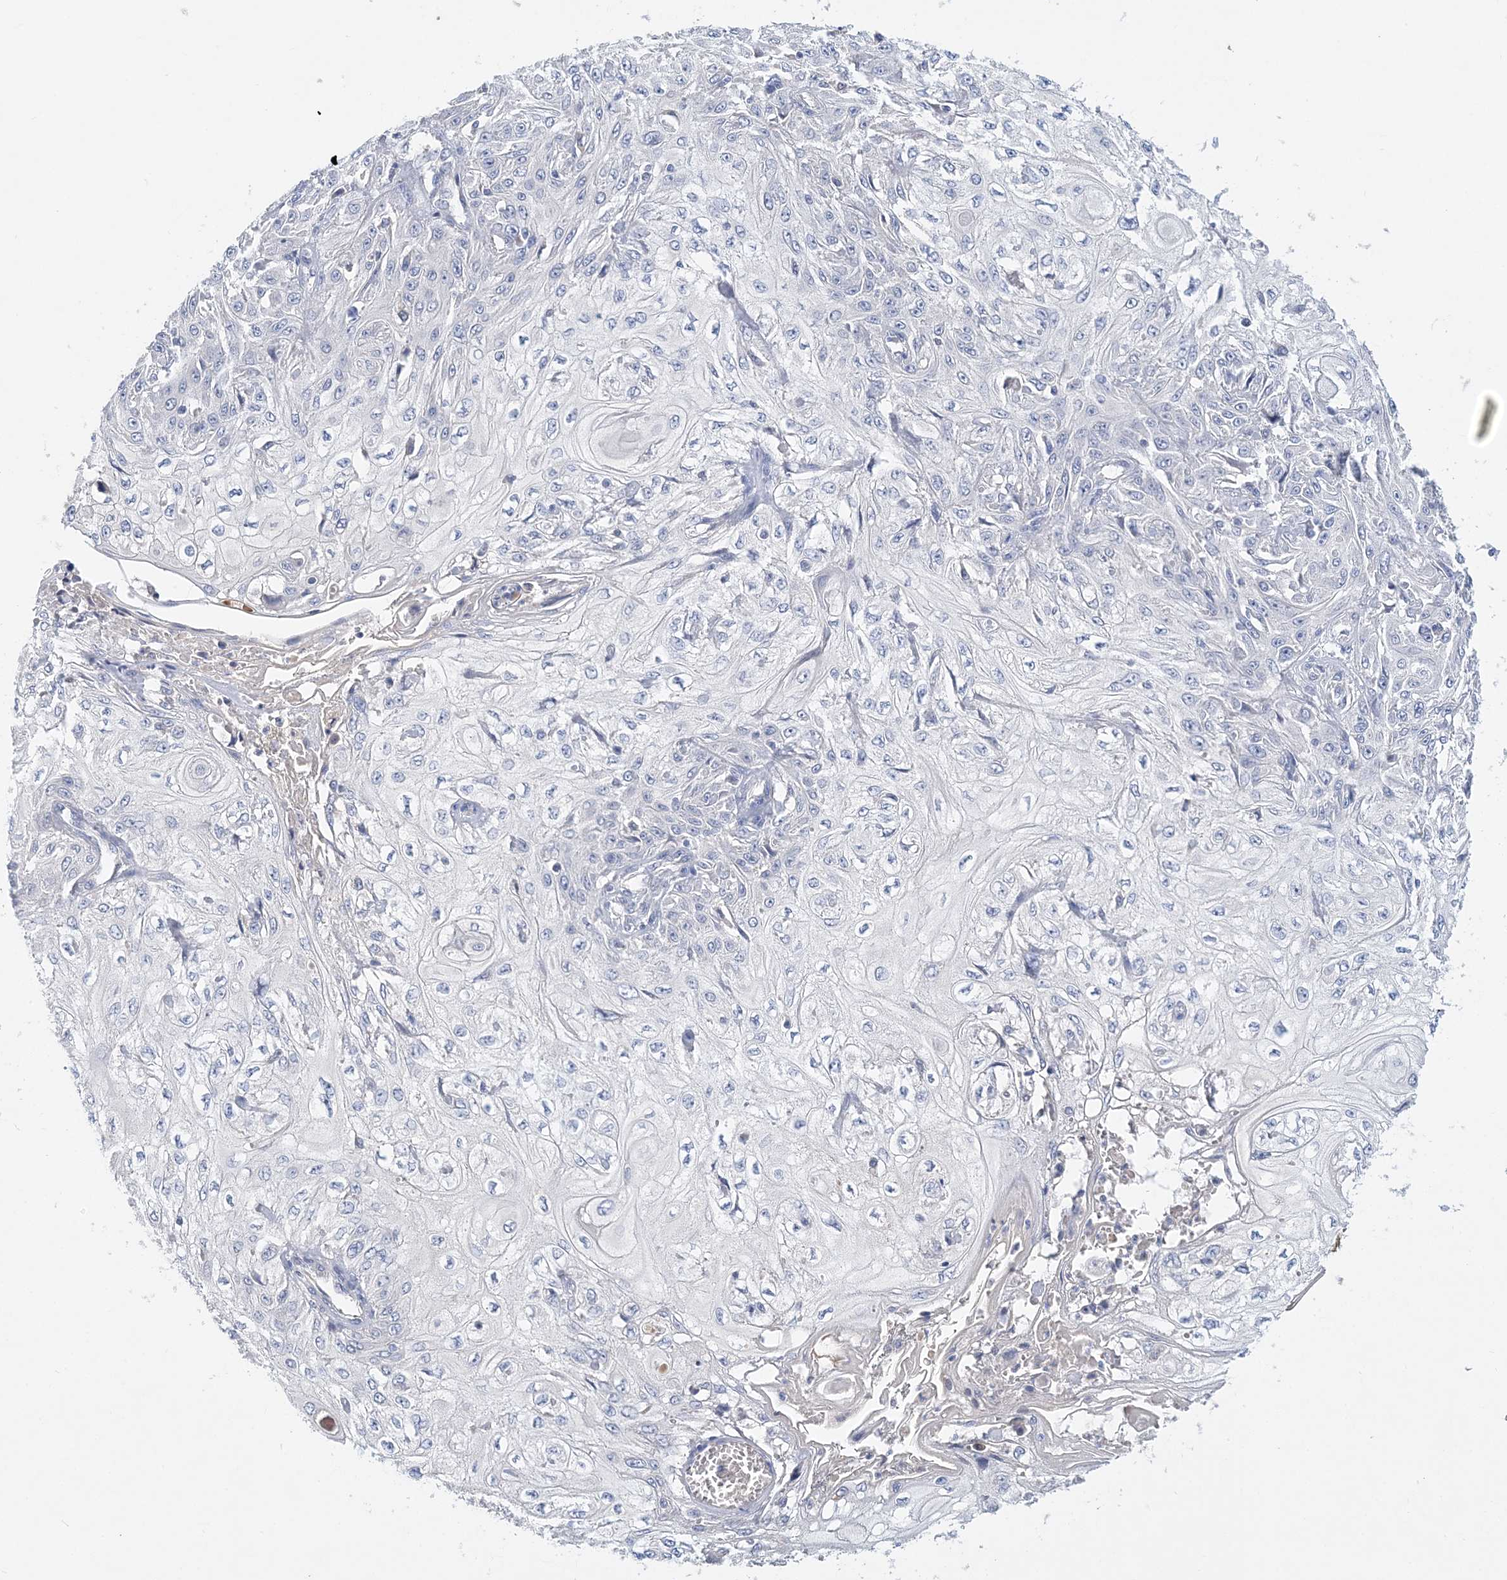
{"staining": {"intensity": "negative", "quantity": "none", "location": "none"}, "tissue": "skin cancer", "cell_type": "Tumor cells", "image_type": "cancer", "snomed": [{"axis": "morphology", "description": "Squamous cell carcinoma, NOS"}, {"axis": "morphology", "description": "Squamous cell carcinoma, metastatic, NOS"}, {"axis": "topography", "description": "Skin"}, {"axis": "topography", "description": "Lymph node"}], "caption": "High magnification brightfield microscopy of skin cancer (squamous cell carcinoma) stained with DAB (brown) and counterstained with hematoxylin (blue): tumor cells show no significant expression.", "gene": "LRRIQ4", "patient": {"sex": "male", "age": 75}}